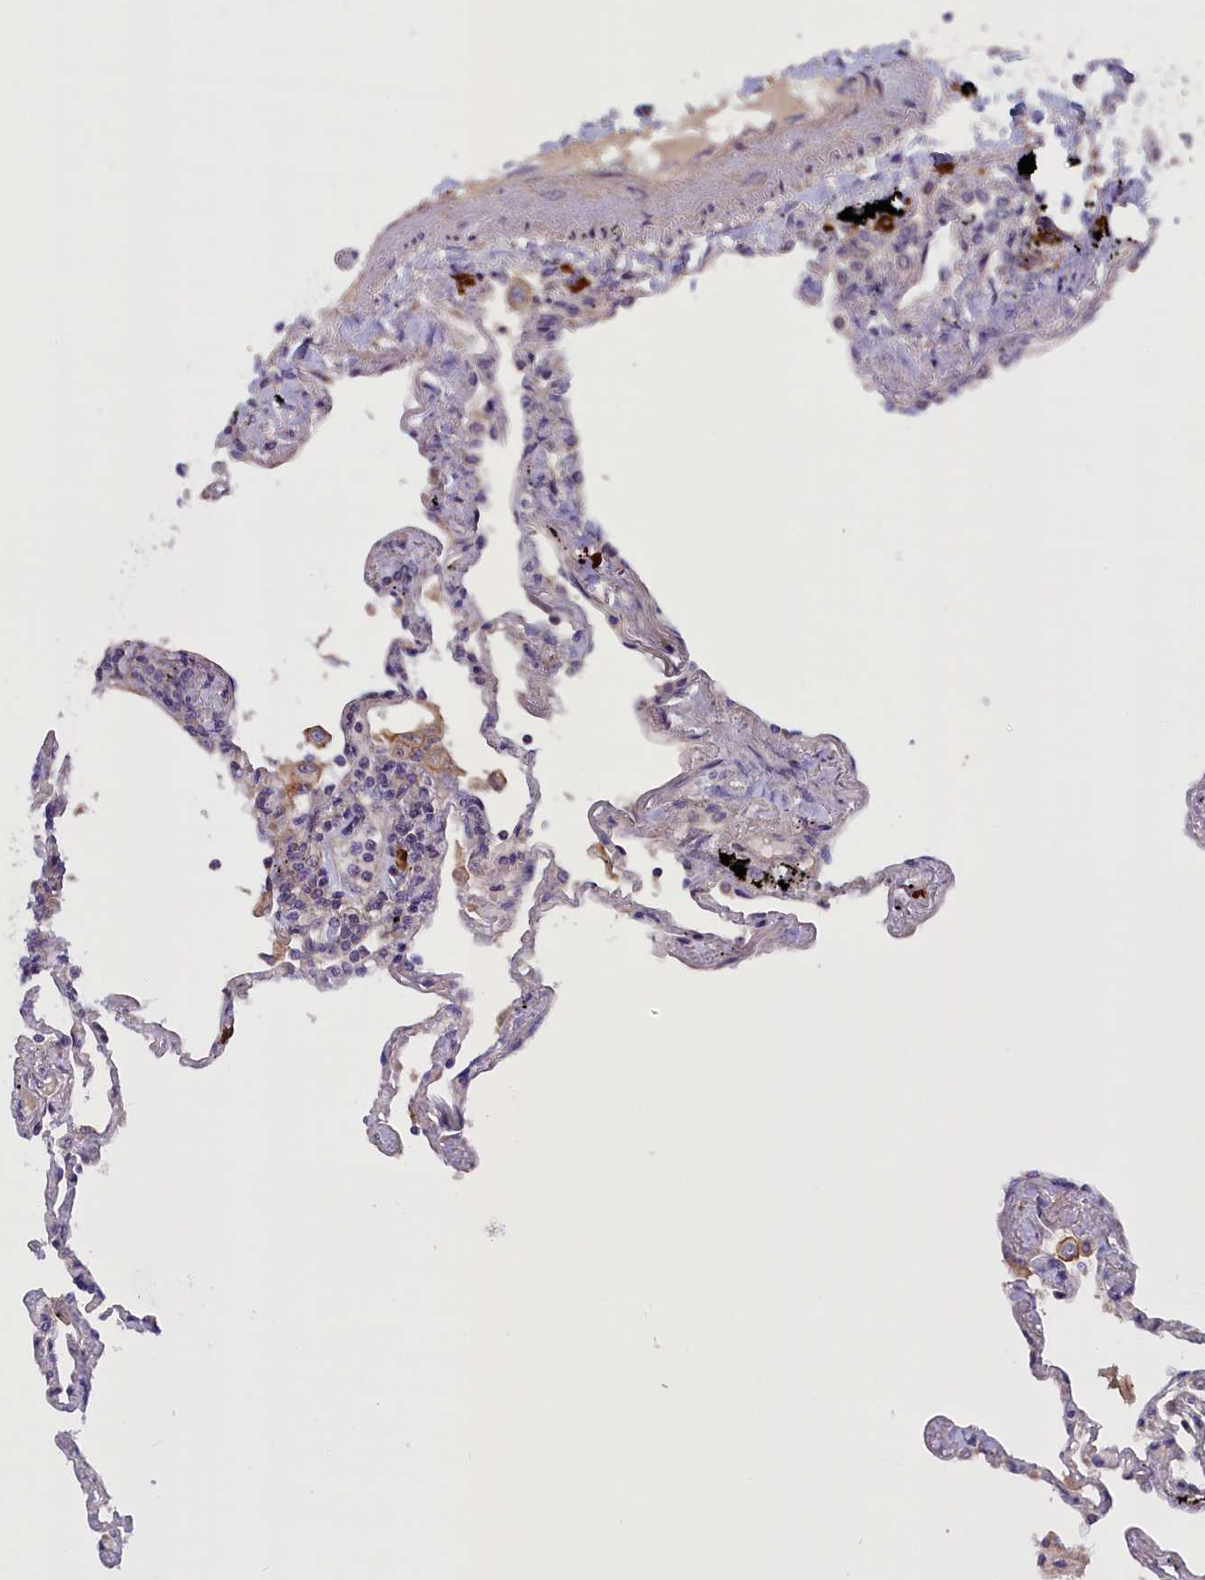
{"staining": {"intensity": "negative", "quantity": "none", "location": "none"}, "tissue": "lung", "cell_type": "Alveolar cells", "image_type": "normal", "snomed": [{"axis": "morphology", "description": "Normal tissue, NOS"}, {"axis": "topography", "description": "Lung"}], "caption": "DAB (3,3'-diaminobenzidine) immunohistochemical staining of unremarkable lung demonstrates no significant expression in alveolar cells.", "gene": "FRY", "patient": {"sex": "female", "age": 67}}